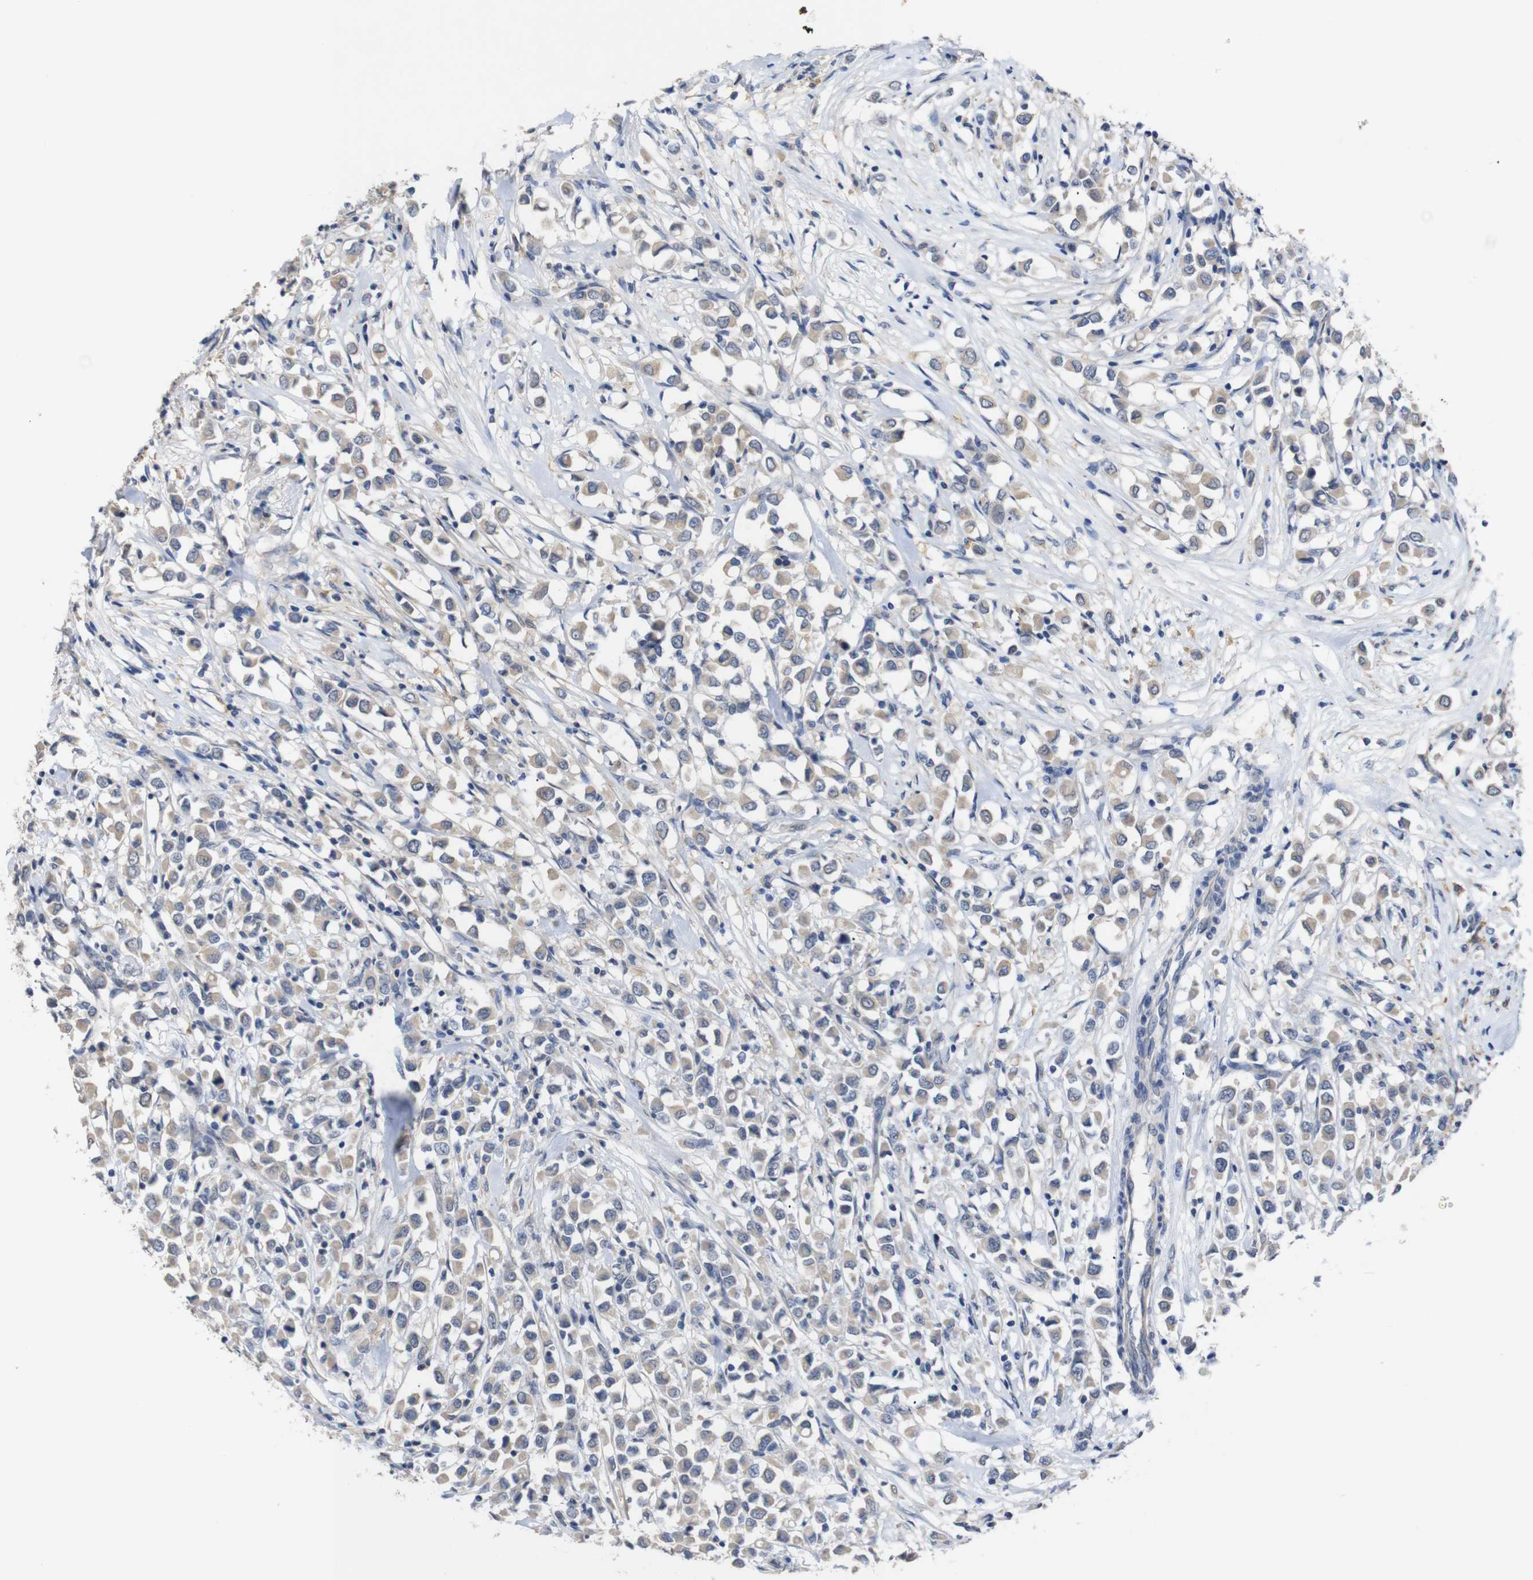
{"staining": {"intensity": "weak", "quantity": ">75%", "location": "cytoplasmic/membranous"}, "tissue": "breast cancer", "cell_type": "Tumor cells", "image_type": "cancer", "snomed": [{"axis": "morphology", "description": "Duct carcinoma"}, {"axis": "topography", "description": "Breast"}], "caption": "Immunohistochemistry (IHC) of human breast infiltrating ductal carcinoma demonstrates low levels of weak cytoplasmic/membranous staining in approximately >75% of tumor cells.", "gene": "HNF1A", "patient": {"sex": "female", "age": 61}}